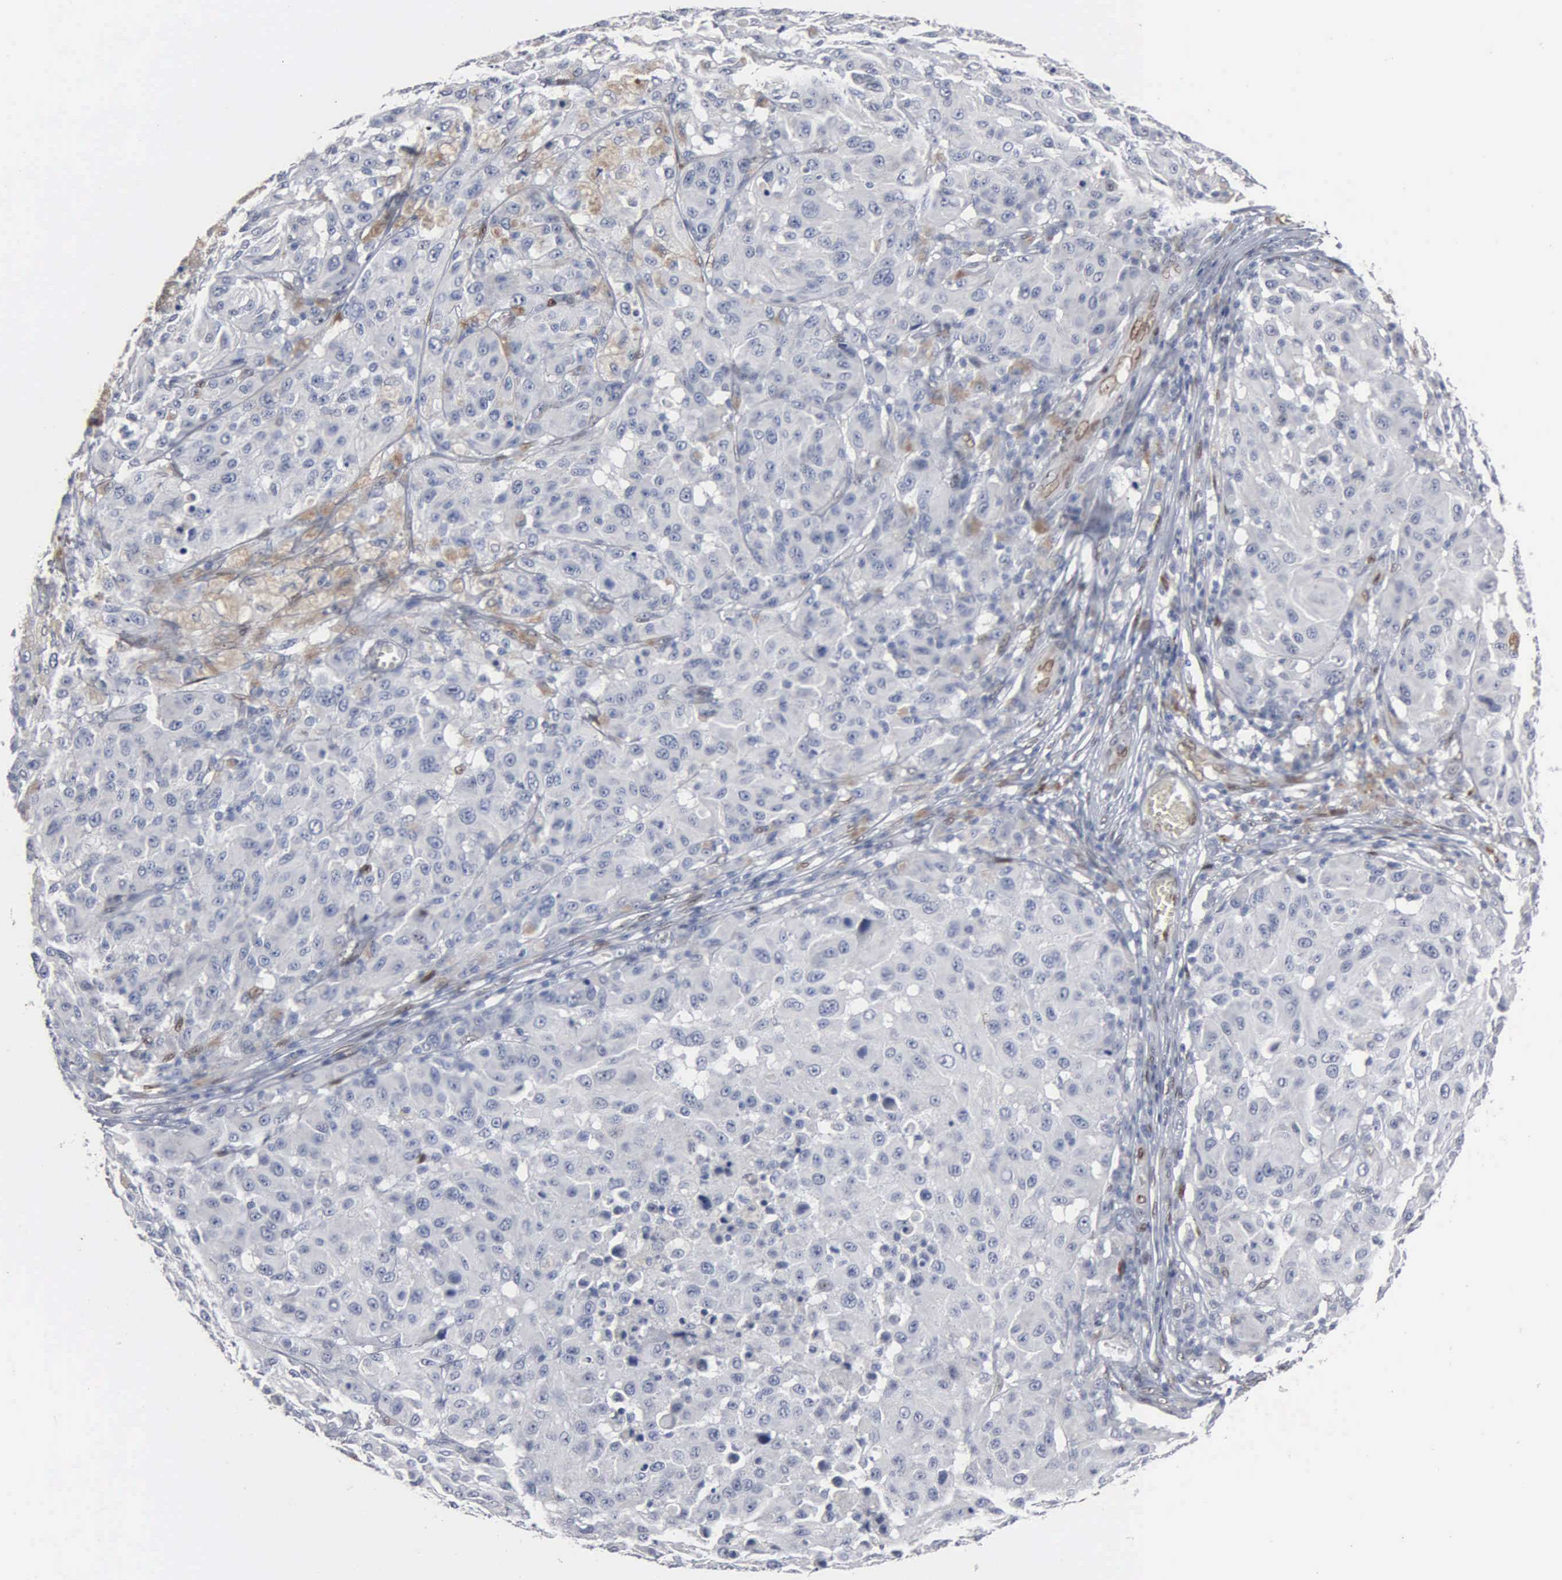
{"staining": {"intensity": "negative", "quantity": "none", "location": "none"}, "tissue": "melanoma", "cell_type": "Tumor cells", "image_type": "cancer", "snomed": [{"axis": "morphology", "description": "Malignant melanoma, NOS"}, {"axis": "topography", "description": "Skin"}], "caption": "The immunohistochemistry (IHC) micrograph has no significant positivity in tumor cells of melanoma tissue.", "gene": "FGF2", "patient": {"sex": "female", "age": 77}}